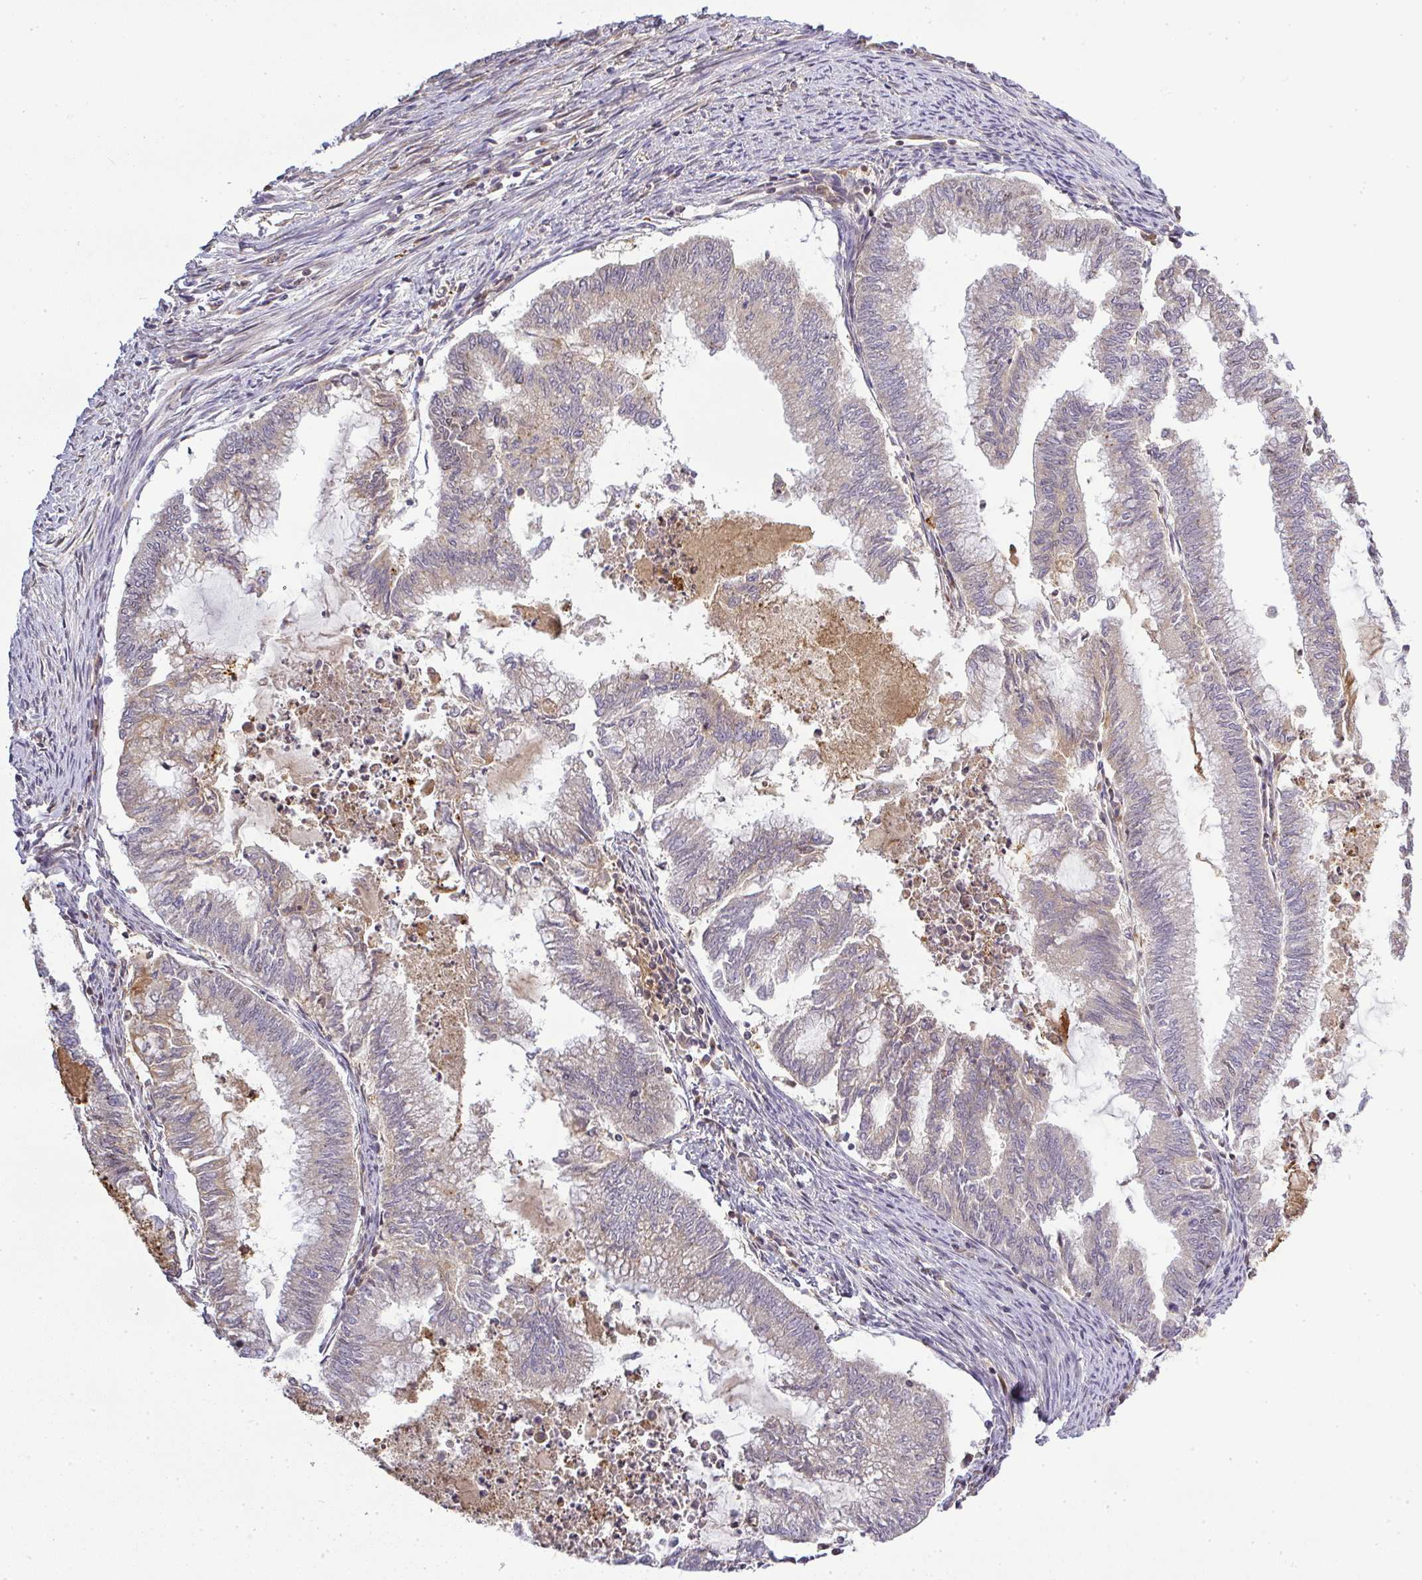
{"staining": {"intensity": "weak", "quantity": "25%-75%", "location": "cytoplasmic/membranous"}, "tissue": "endometrial cancer", "cell_type": "Tumor cells", "image_type": "cancer", "snomed": [{"axis": "morphology", "description": "Adenocarcinoma, NOS"}, {"axis": "topography", "description": "Endometrium"}], "caption": "The immunohistochemical stain labels weak cytoplasmic/membranous expression in tumor cells of adenocarcinoma (endometrial) tissue.", "gene": "FAM153A", "patient": {"sex": "female", "age": 79}}